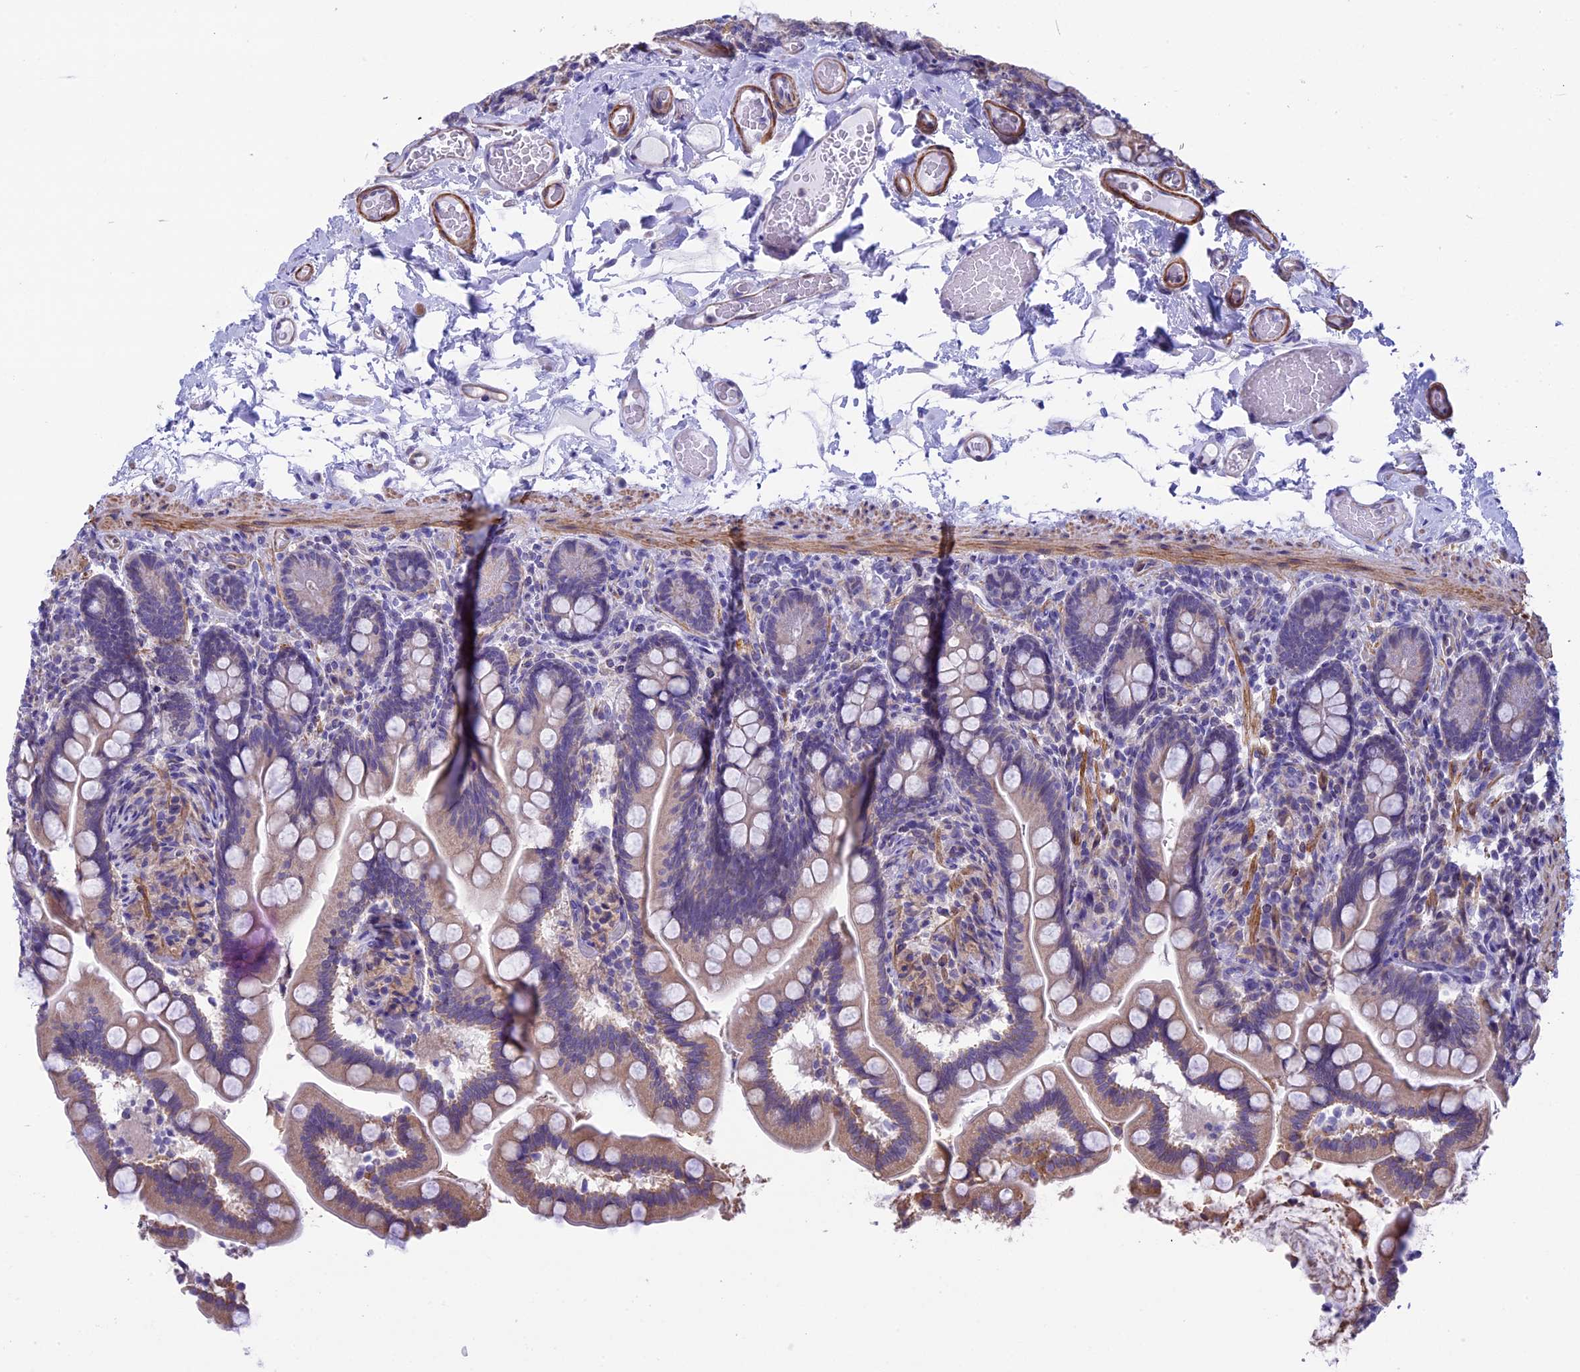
{"staining": {"intensity": "weak", "quantity": "25%-75%", "location": "cytoplasmic/membranous"}, "tissue": "small intestine", "cell_type": "Glandular cells", "image_type": "normal", "snomed": [{"axis": "morphology", "description": "Normal tissue, NOS"}, {"axis": "topography", "description": "Small intestine"}], "caption": "Immunohistochemistry micrograph of unremarkable small intestine: small intestine stained using immunohistochemistry (IHC) demonstrates low levels of weak protein expression localized specifically in the cytoplasmic/membranous of glandular cells, appearing as a cytoplasmic/membranous brown color.", "gene": "IGSF6", "patient": {"sex": "female", "age": 64}}